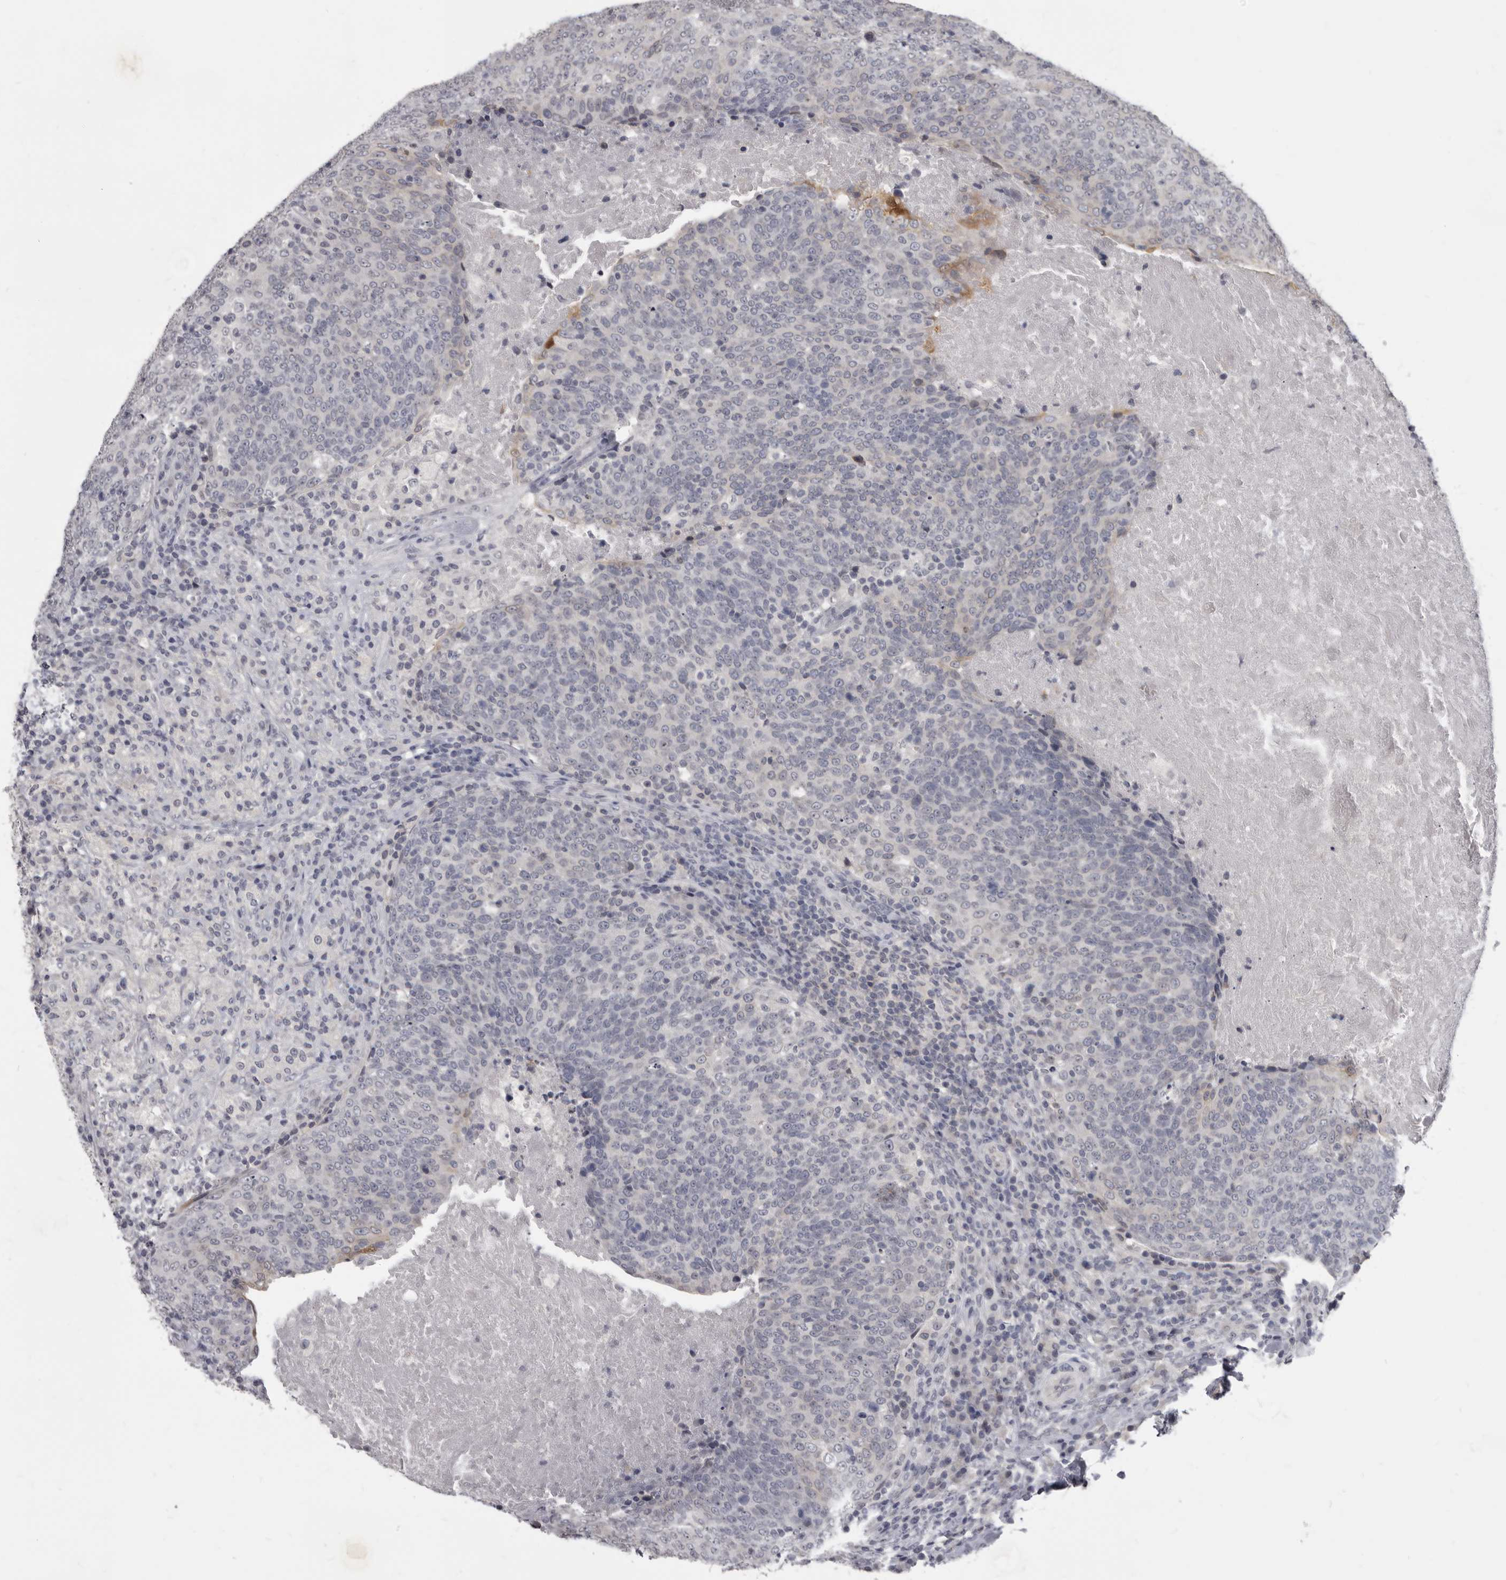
{"staining": {"intensity": "negative", "quantity": "none", "location": "none"}, "tissue": "head and neck cancer", "cell_type": "Tumor cells", "image_type": "cancer", "snomed": [{"axis": "morphology", "description": "Squamous cell carcinoma, NOS"}, {"axis": "morphology", "description": "Squamous cell carcinoma, metastatic, NOS"}, {"axis": "topography", "description": "Lymph node"}, {"axis": "topography", "description": "Head-Neck"}], "caption": "DAB immunohistochemical staining of head and neck metastatic squamous cell carcinoma displays no significant expression in tumor cells.", "gene": "SULT1E1", "patient": {"sex": "male", "age": 62}}